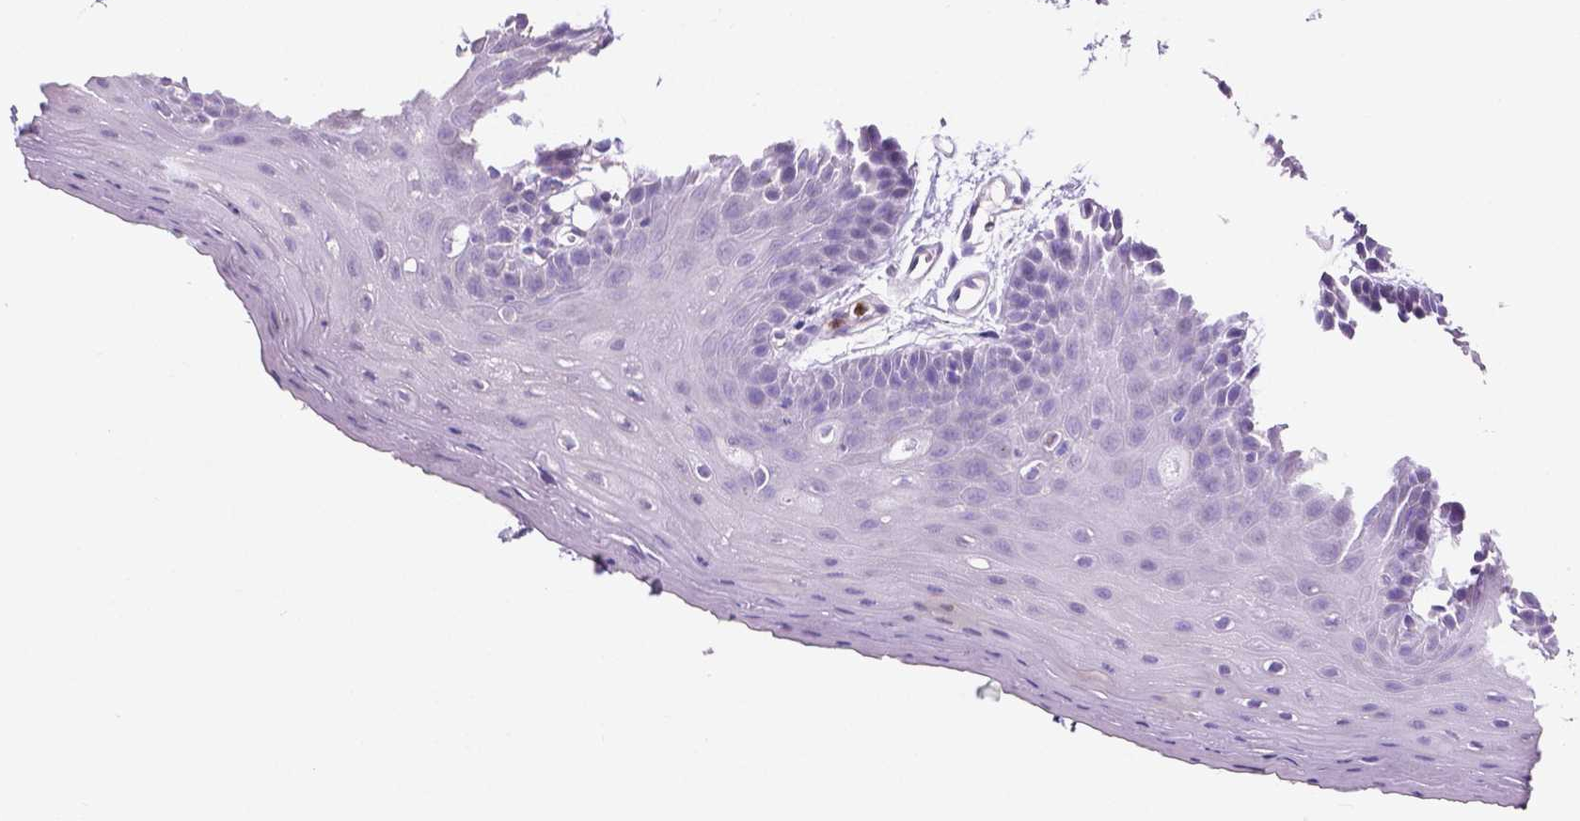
{"staining": {"intensity": "negative", "quantity": "none", "location": "none"}, "tissue": "oral mucosa", "cell_type": "Squamous epithelial cells", "image_type": "normal", "snomed": [{"axis": "morphology", "description": "Normal tissue, NOS"}, {"axis": "morphology", "description": "Squamous cell carcinoma, NOS"}, {"axis": "topography", "description": "Oral tissue"}, {"axis": "topography", "description": "Head-Neck"}], "caption": "A micrograph of human oral mucosa is negative for staining in squamous epithelial cells. (DAB immunohistochemistry (IHC) with hematoxylin counter stain).", "gene": "MMP9", "patient": {"sex": "female", "age": 50}}